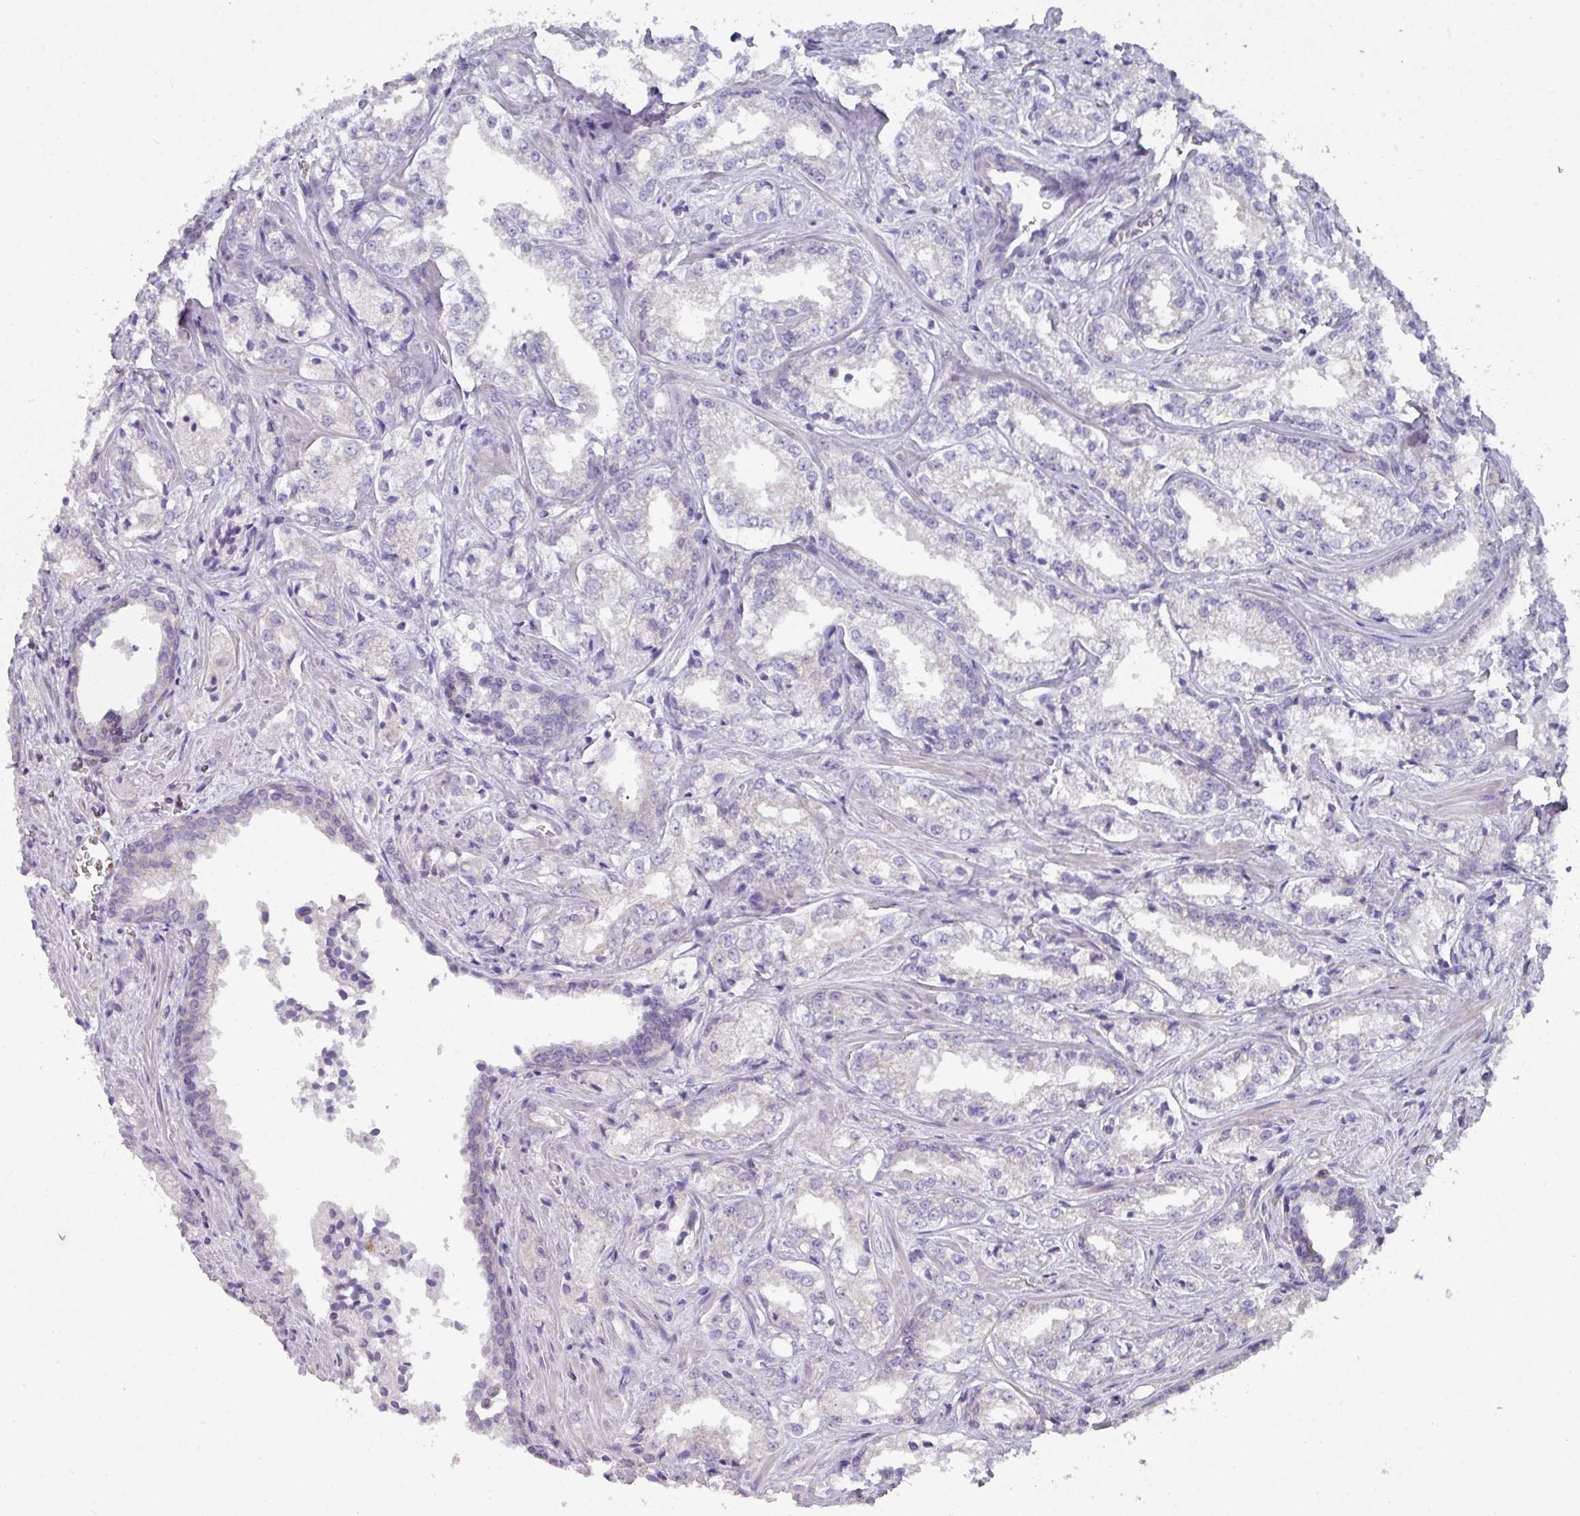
{"staining": {"intensity": "negative", "quantity": "none", "location": "none"}, "tissue": "prostate cancer", "cell_type": "Tumor cells", "image_type": "cancer", "snomed": [{"axis": "morphology", "description": "Adenocarcinoma, Low grade"}, {"axis": "topography", "description": "Prostate"}], "caption": "The IHC photomicrograph has no significant expression in tumor cells of prostate cancer tissue.", "gene": "DCAF12L2", "patient": {"sex": "male", "age": 47}}